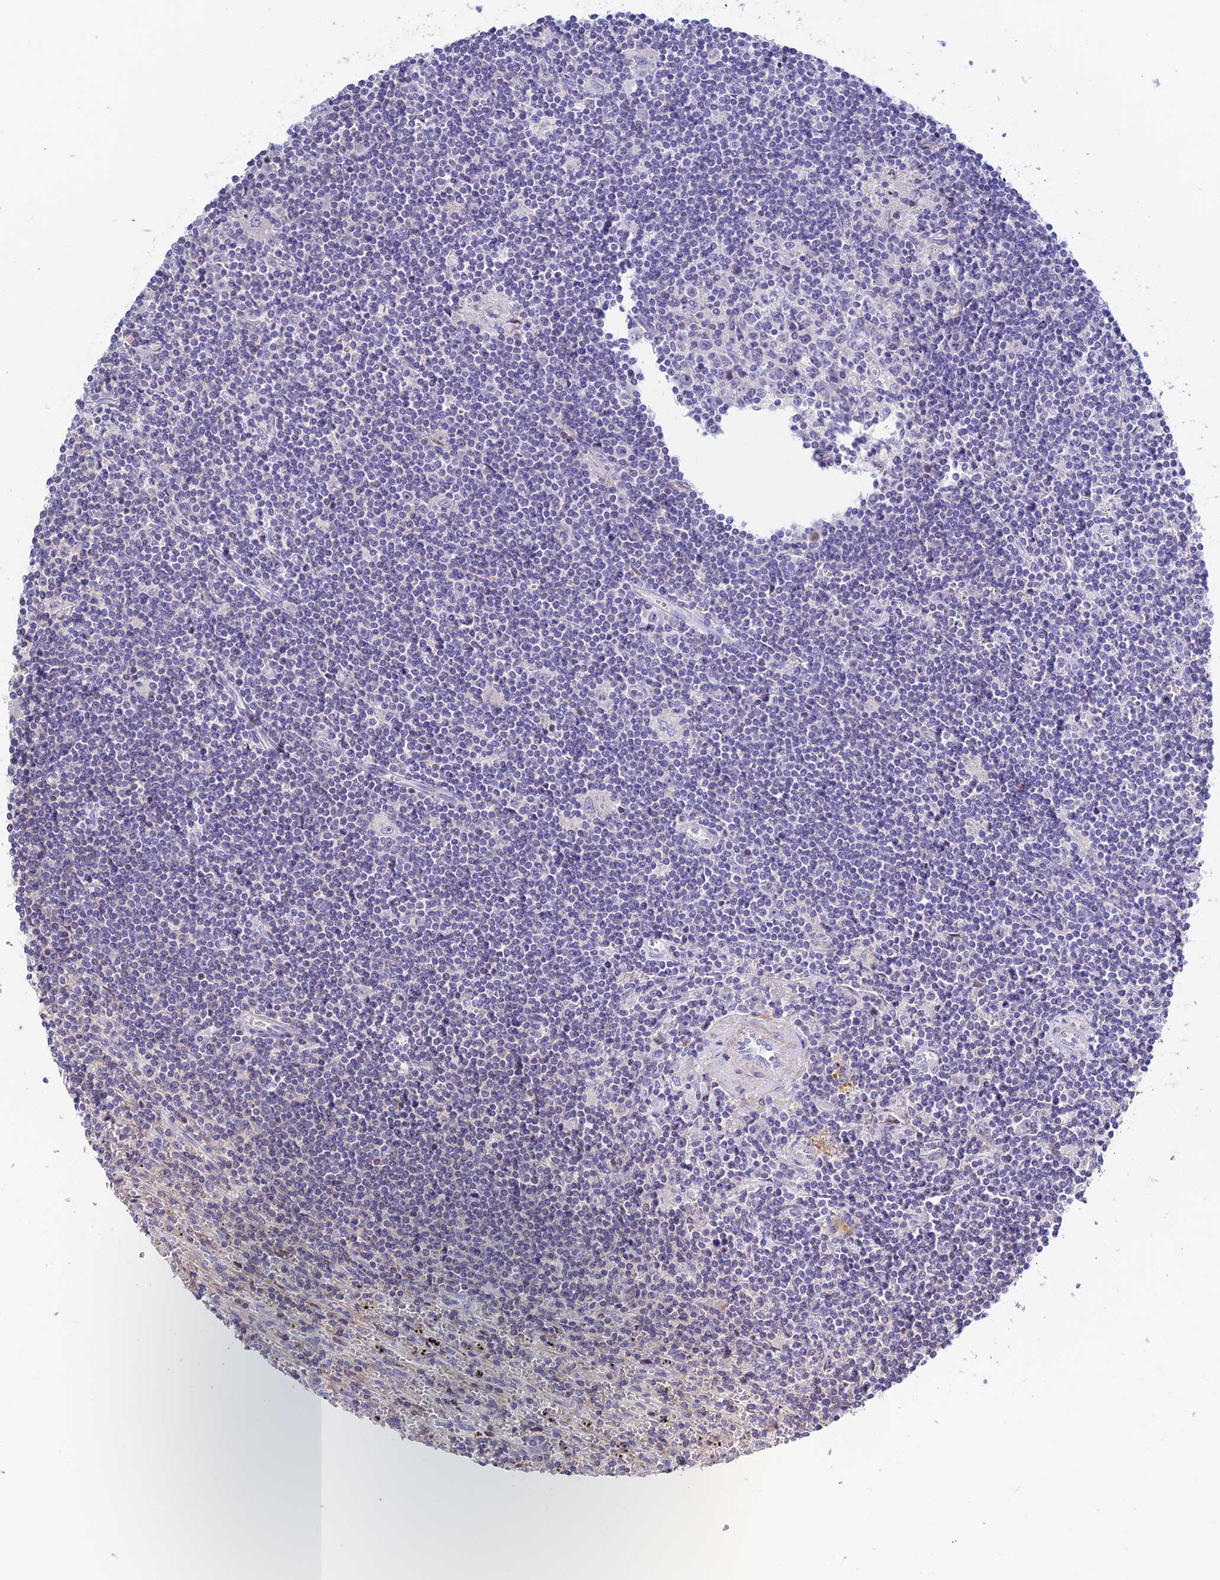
{"staining": {"intensity": "negative", "quantity": "none", "location": "none"}, "tissue": "lymphoma", "cell_type": "Tumor cells", "image_type": "cancer", "snomed": [{"axis": "morphology", "description": "Malignant lymphoma, non-Hodgkin's type, Low grade"}, {"axis": "topography", "description": "Spleen"}], "caption": "Immunohistochemical staining of lymphoma shows no significant expression in tumor cells.", "gene": "PRIM1", "patient": {"sex": "male", "age": 76}}